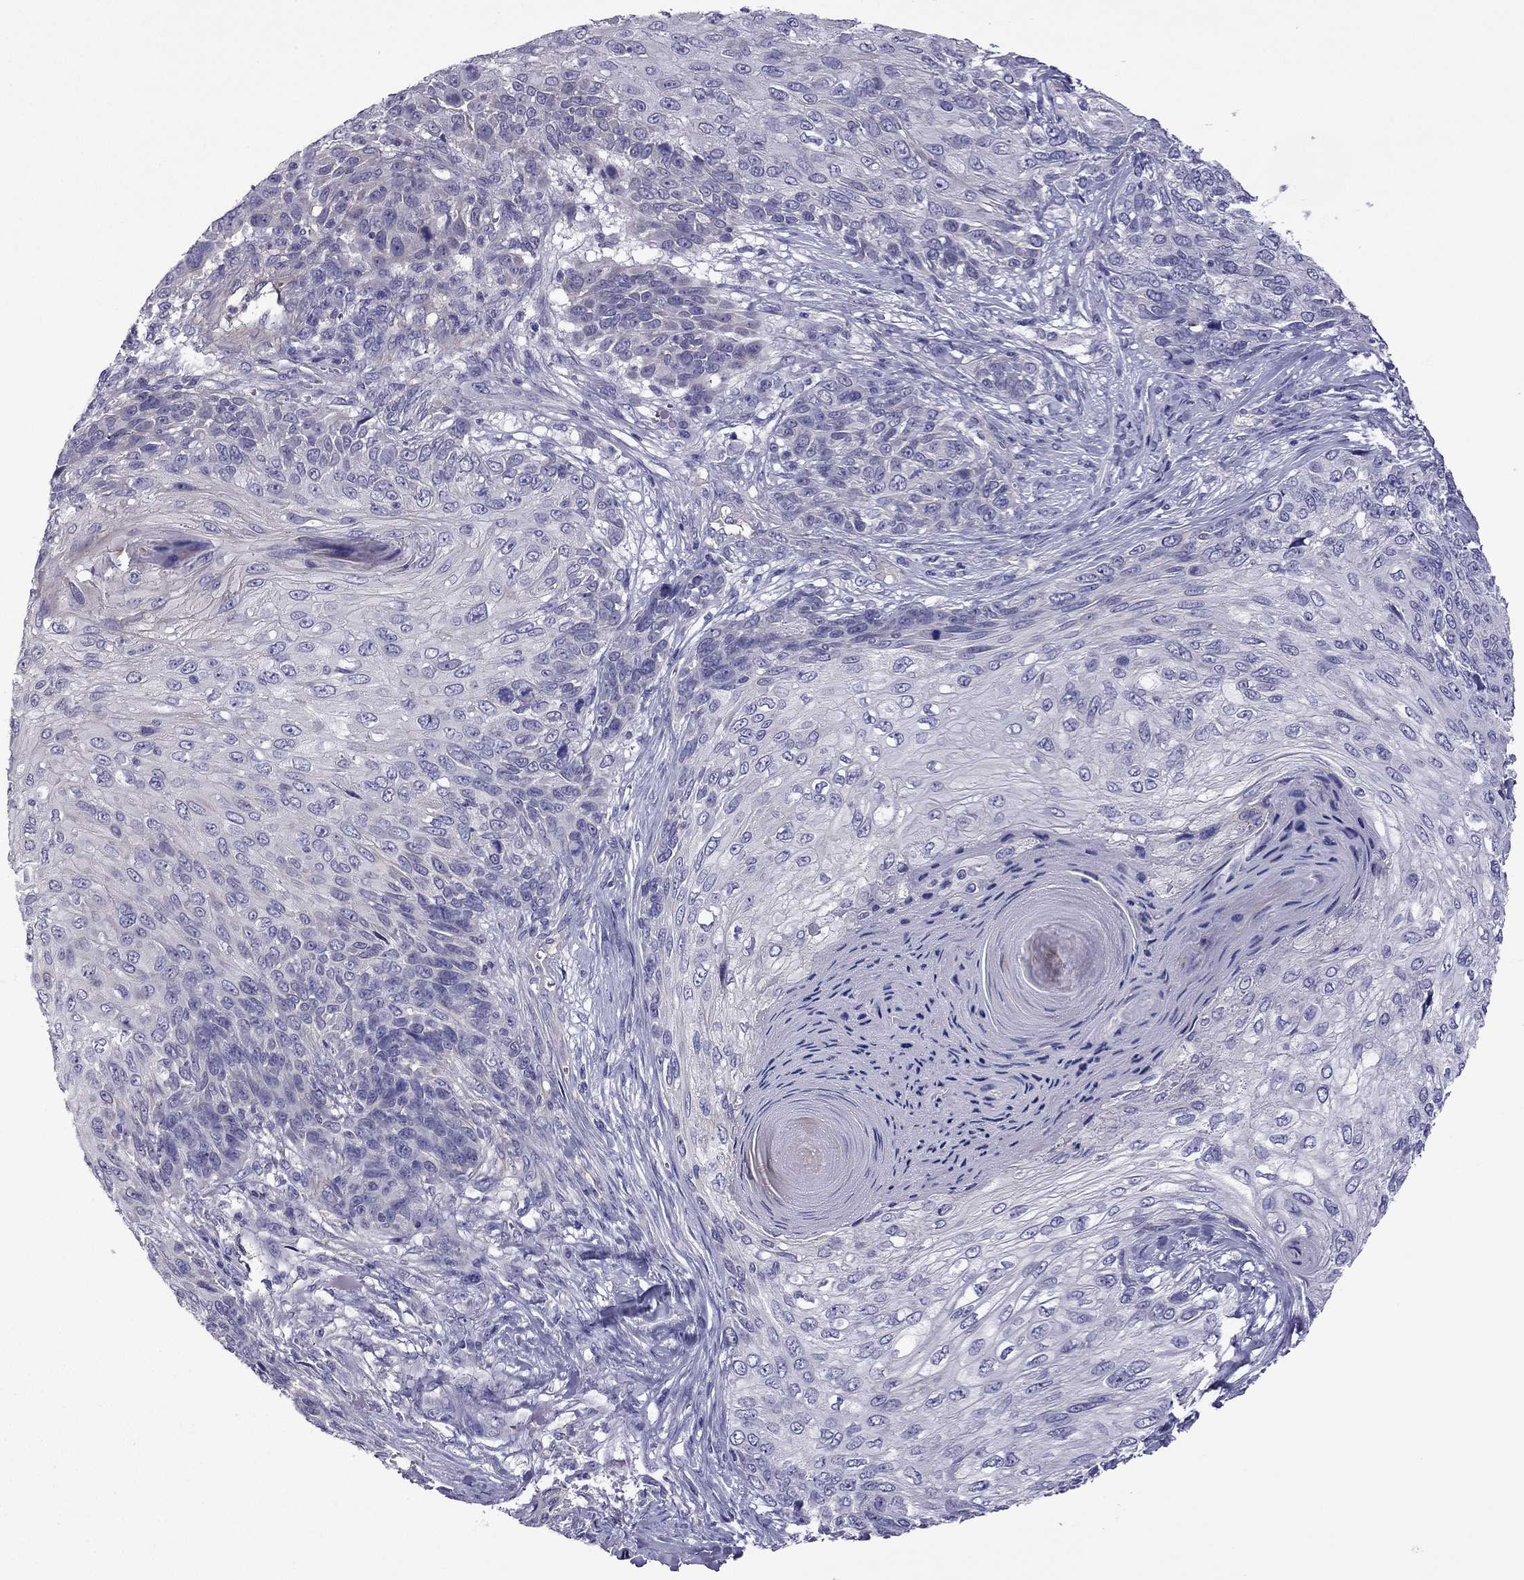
{"staining": {"intensity": "negative", "quantity": "none", "location": "none"}, "tissue": "skin cancer", "cell_type": "Tumor cells", "image_type": "cancer", "snomed": [{"axis": "morphology", "description": "Squamous cell carcinoma, NOS"}, {"axis": "topography", "description": "Skin"}], "caption": "An image of skin cancer (squamous cell carcinoma) stained for a protein exhibits no brown staining in tumor cells. (Immunohistochemistry (ihc), brightfield microscopy, high magnification).", "gene": "GJA8", "patient": {"sex": "male", "age": 92}}